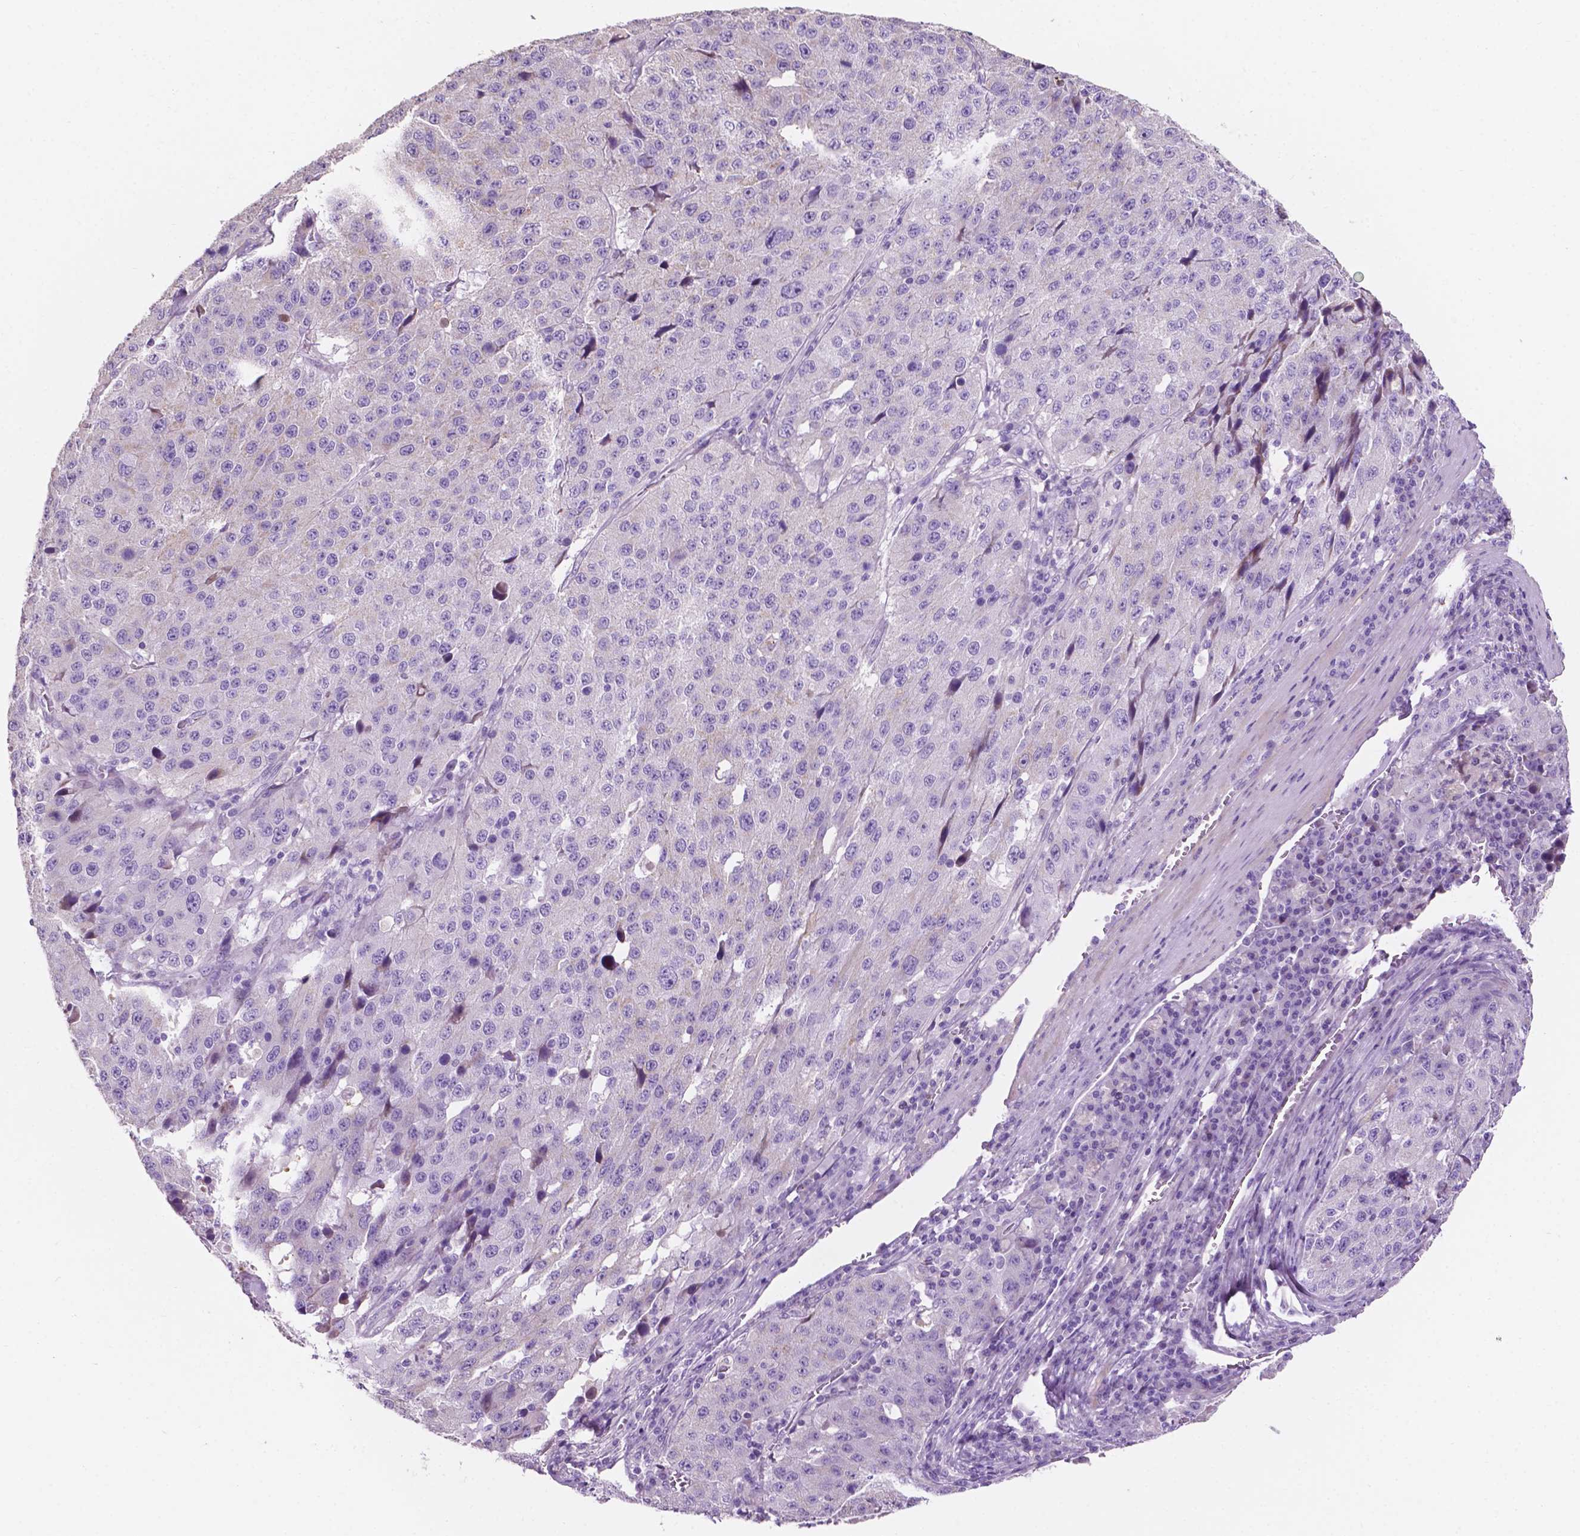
{"staining": {"intensity": "negative", "quantity": "none", "location": "none"}, "tissue": "stomach cancer", "cell_type": "Tumor cells", "image_type": "cancer", "snomed": [{"axis": "morphology", "description": "Adenocarcinoma, NOS"}, {"axis": "topography", "description": "Stomach"}], "caption": "IHC of adenocarcinoma (stomach) reveals no staining in tumor cells.", "gene": "CLDN17", "patient": {"sex": "male", "age": 71}}